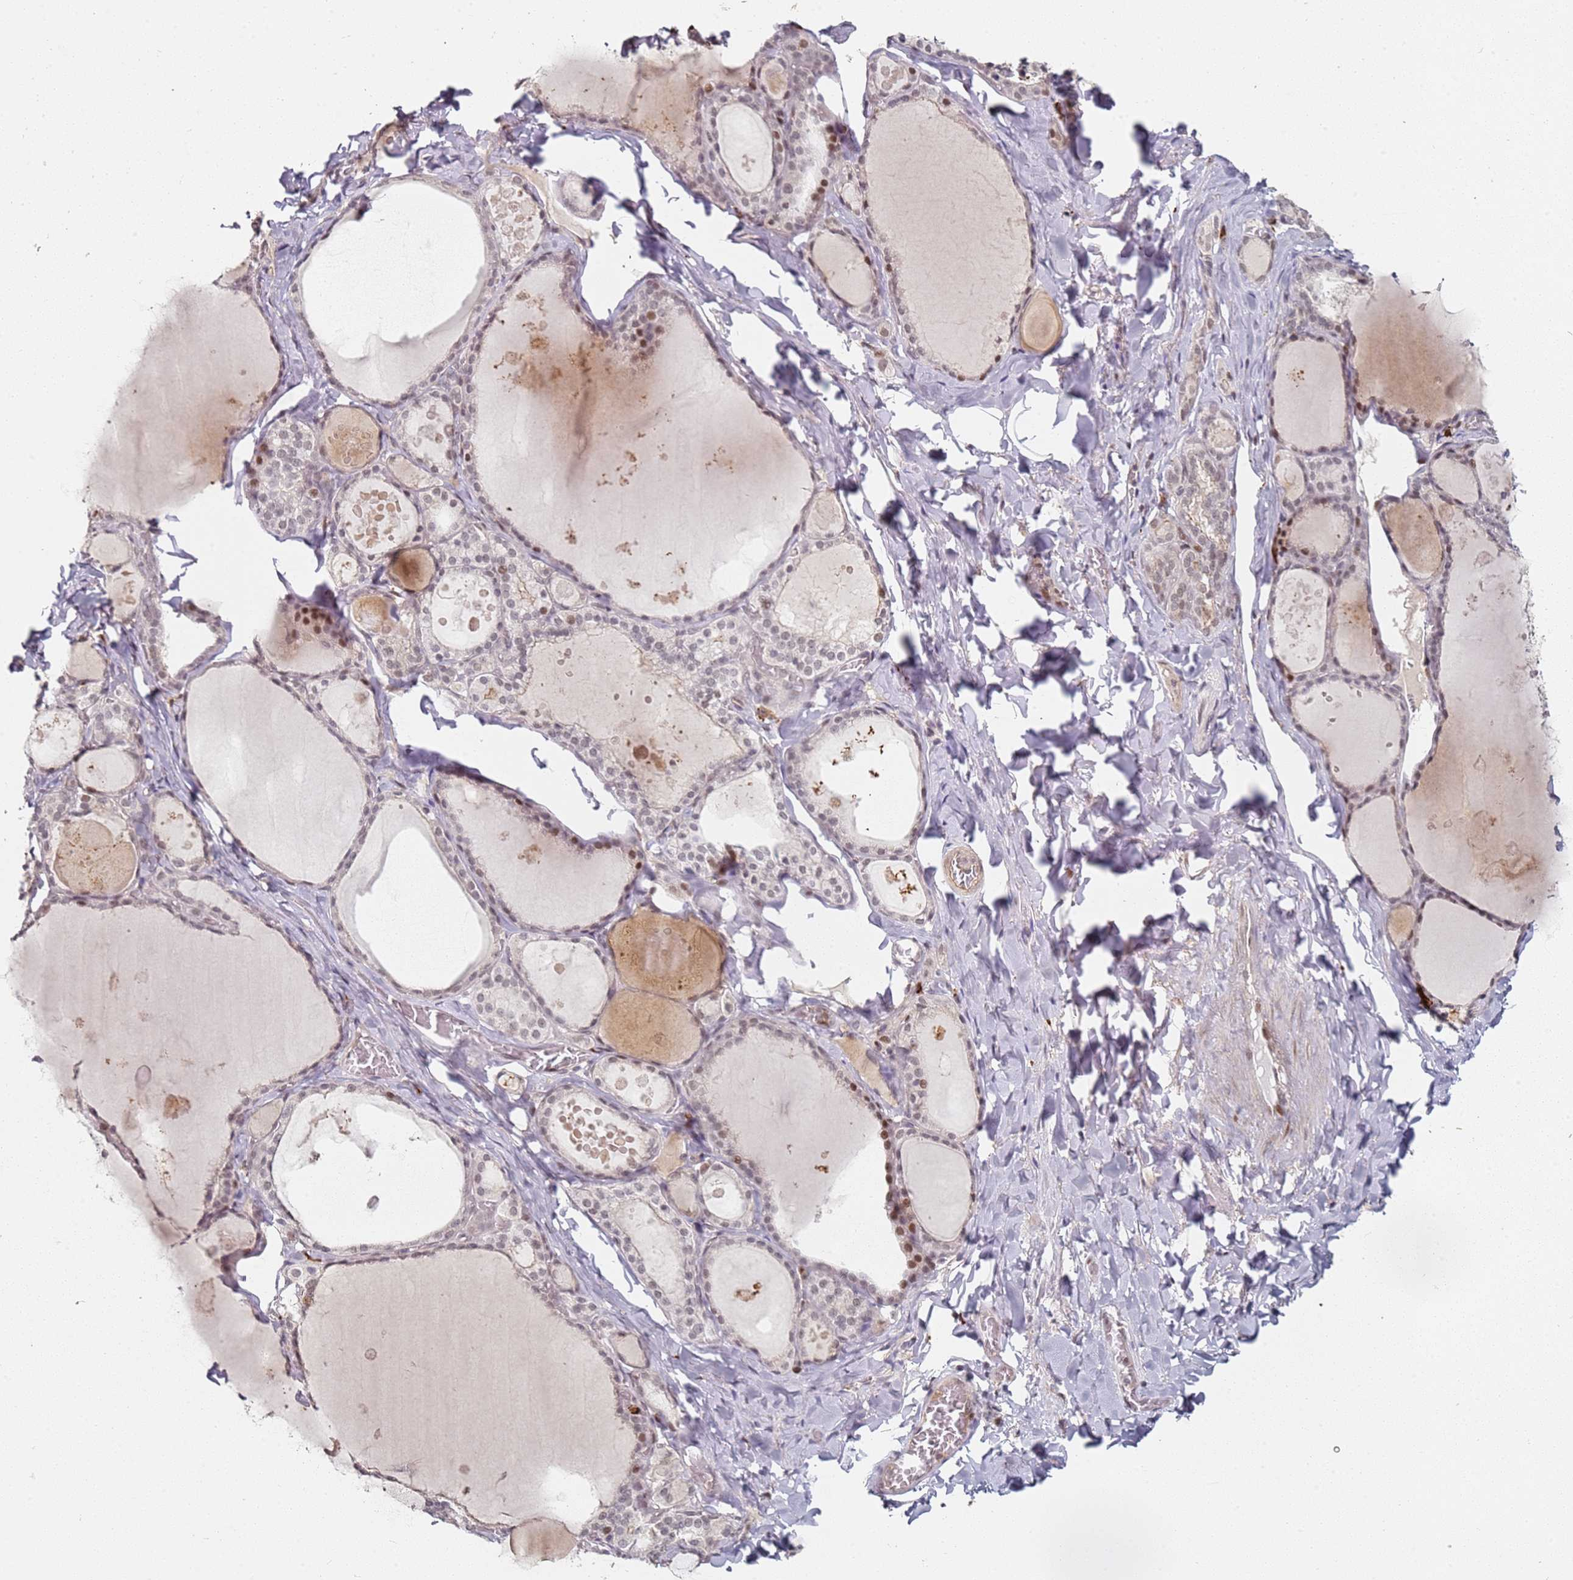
{"staining": {"intensity": "strong", "quantity": "25%-75%", "location": "nuclear"}, "tissue": "thyroid gland", "cell_type": "Glandular cells", "image_type": "normal", "snomed": [{"axis": "morphology", "description": "Normal tissue, NOS"}, {"axis": "topography", "description": "Thyroid gland"}], "caption": "The photomicrograph displays staining of unremarkable thyroid gland, revealing strong nuclear protein positivity (brown color) within glandular cells.", "gene": "ATF6B", "patient": {"sex": "male", "age": 56}}